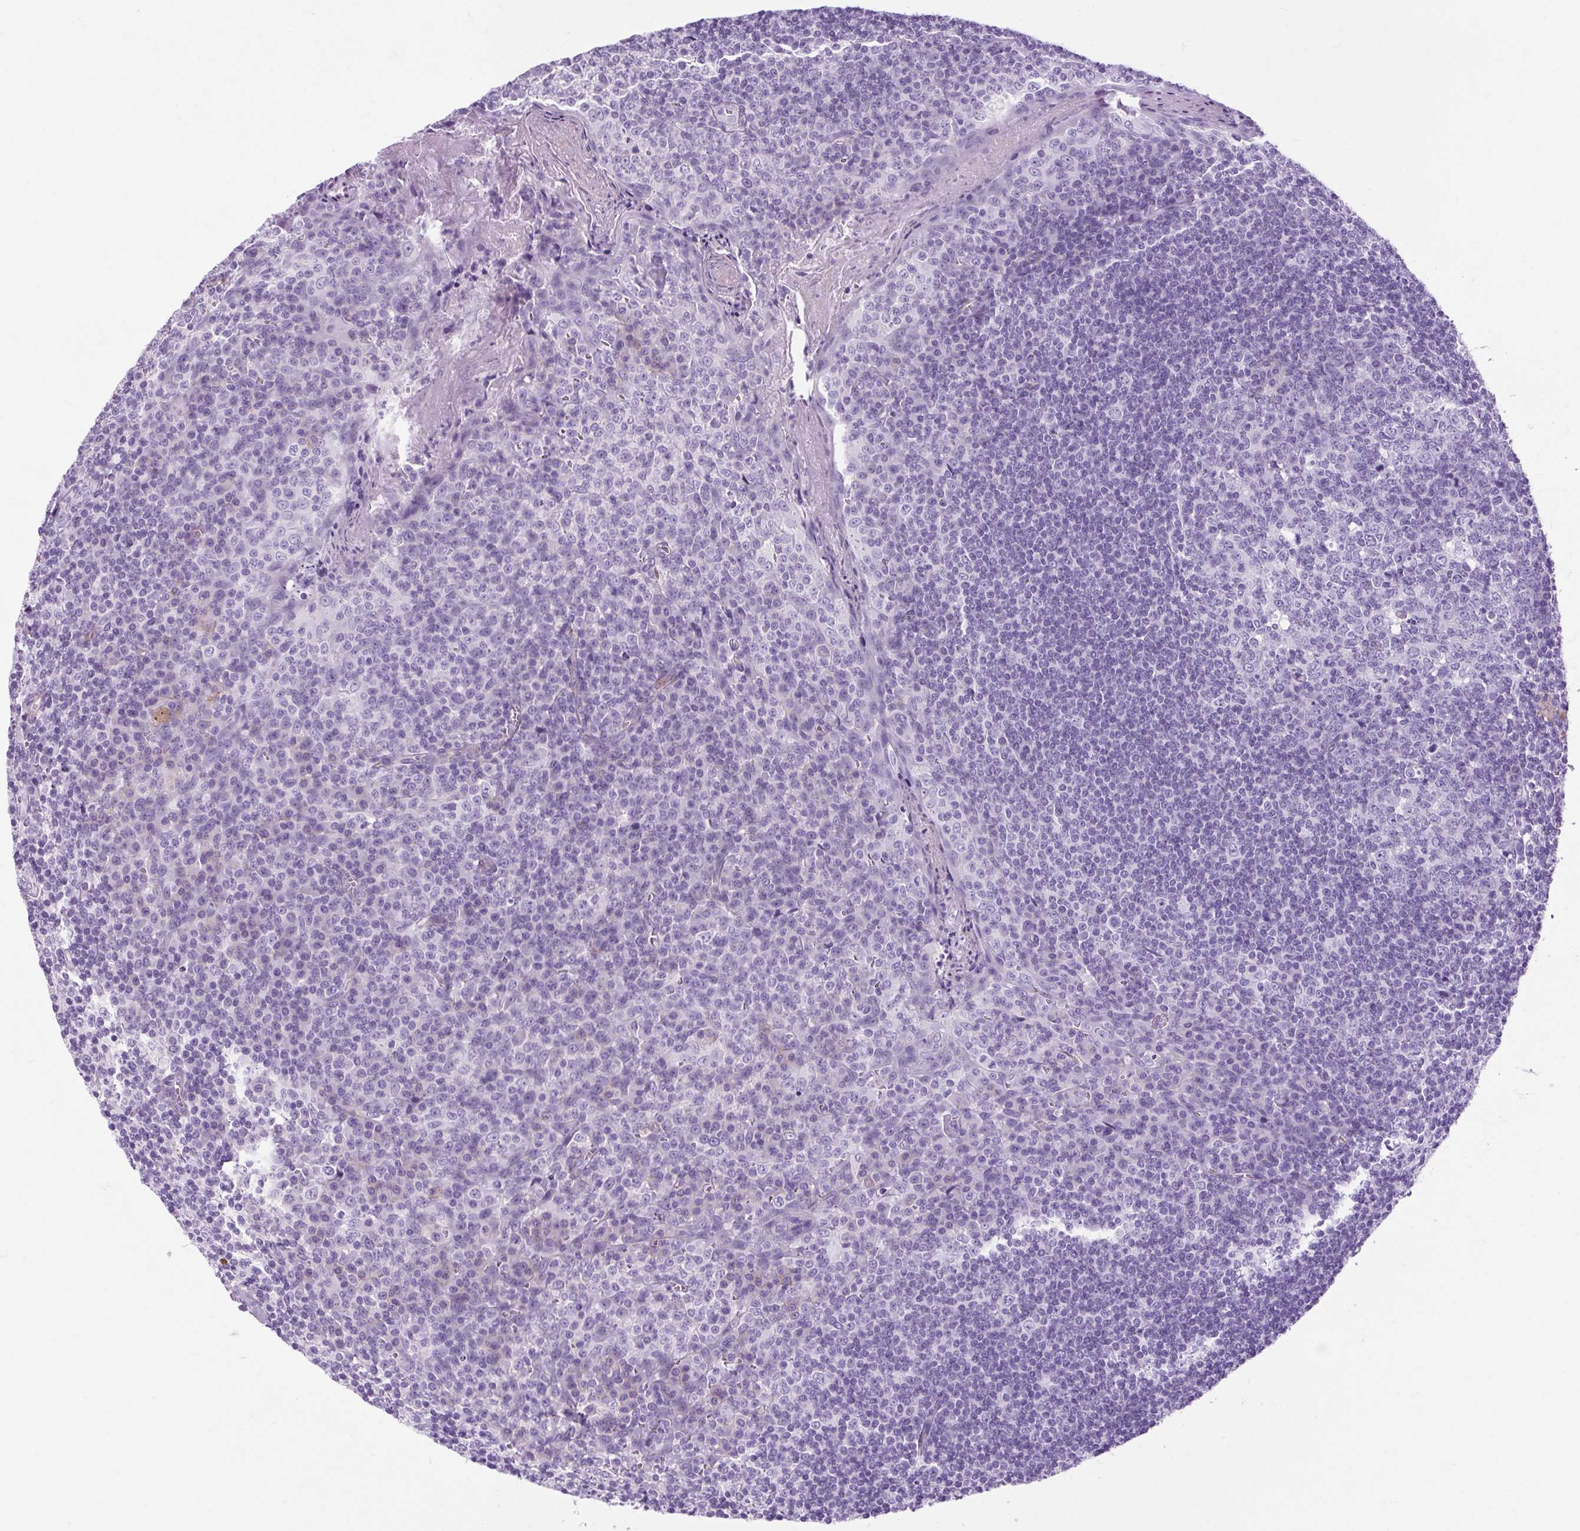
{"staining": {"intensity": "negative", "quantity": "none", "location": "none"}, "tissue": "tonsil", "cell_type": "Germinal center cells", "image_type": "normal", "snomed": [{"axis": "morphology", "description": "Normal tissue, NOS"}, {"axis": "topography", "description": "Tonsil"}], "caption": "DAB (3,3'-diaminobenzidine) immunohistochemical staining of benign tonsil shows no significant expression in germinal center cells. (Stains: DAB (3,3'-diaminobenzidine) IHC with hematoxylin counter stain, Microscopy: brightfield microscopy at high magnification).", "gene": "OOEP", "patient": {"sex": "male", "age": 27}}